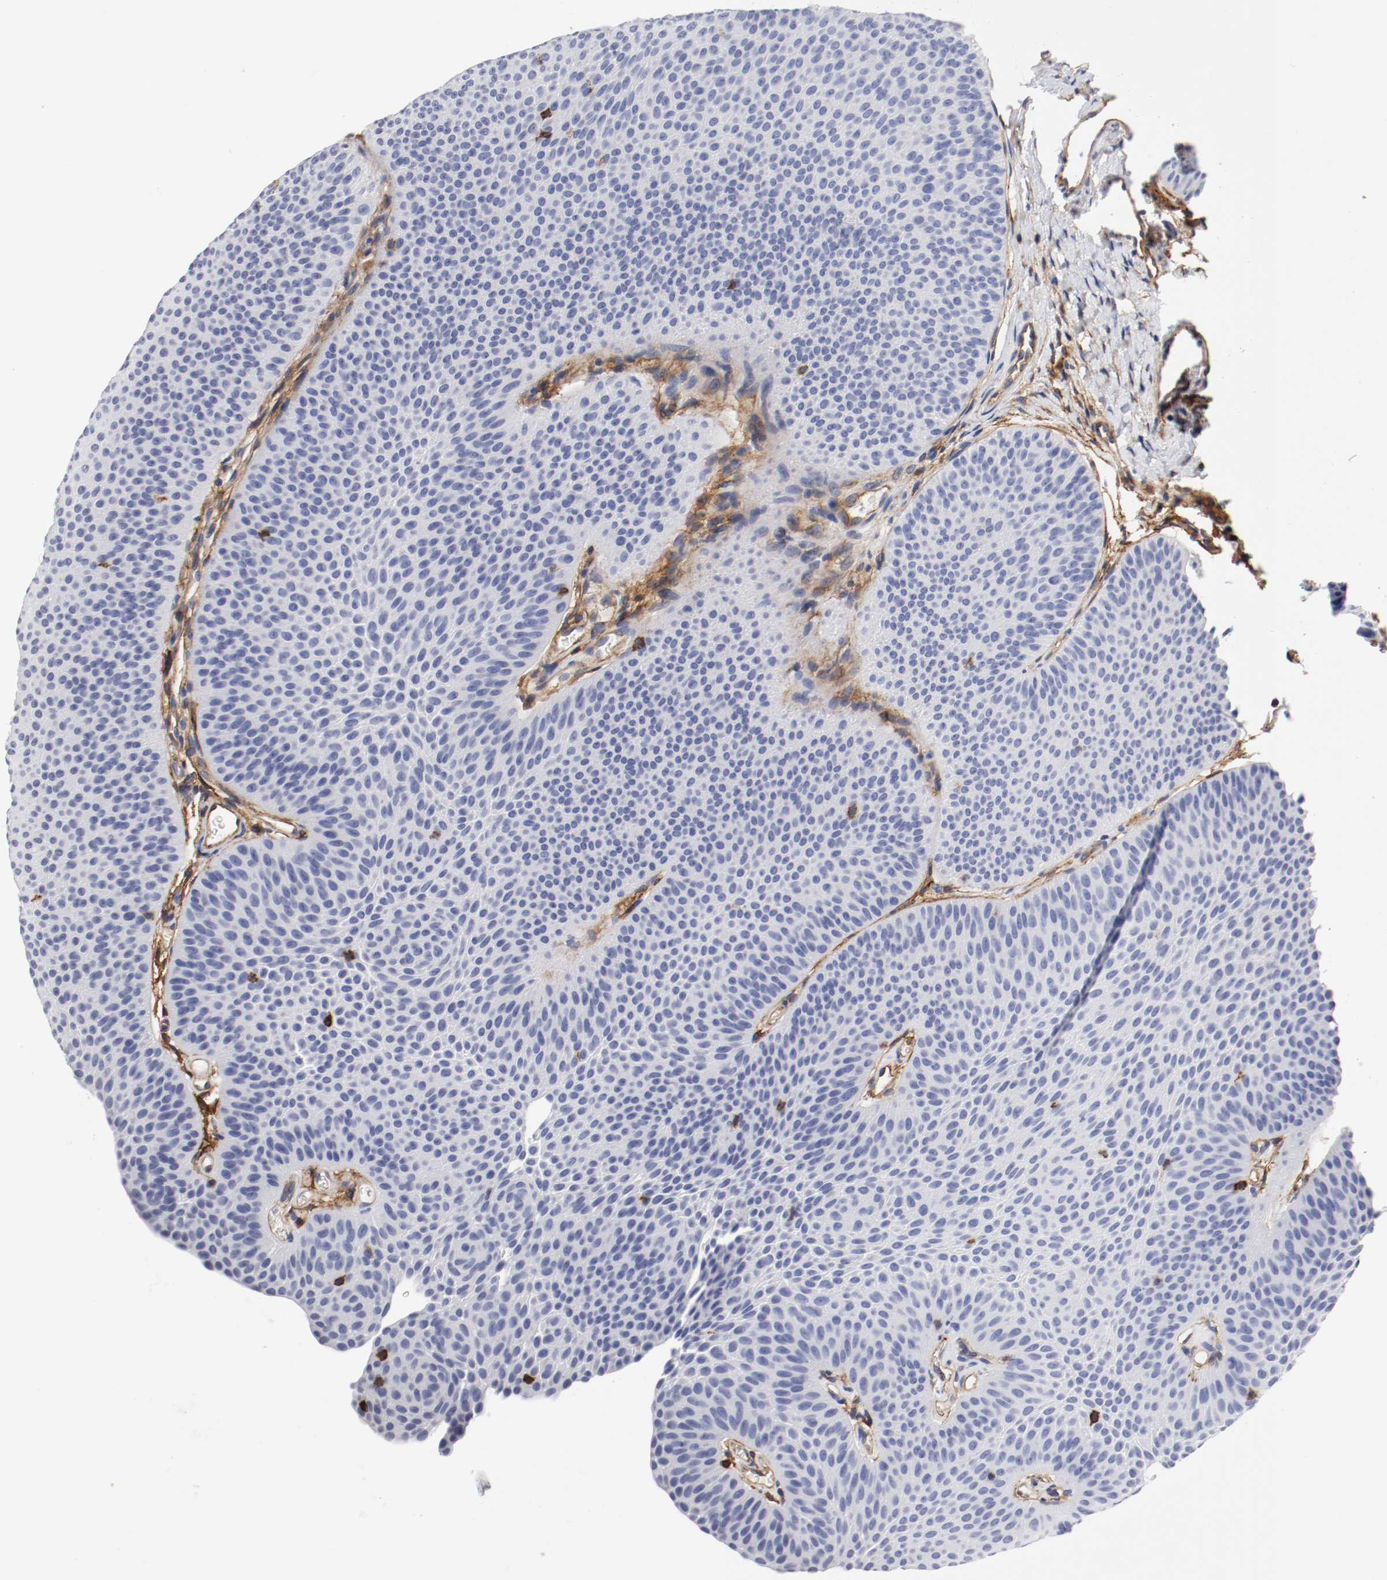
{"staining": {"intensity": "negative", "quantity": "none", "location": "none"}, "tissue": "urothelial cancer", "cell_type": "Tumor cells", "image_type": "cancer", "snomed": [{"axis": "morphology", "description": "Urothelial carcinoma, Low grade"}, {"axis": "topography", "description": "Urinary bladder"}], "caption": "Immunohistochemical staining of urothelial cancer shows no significant expression in tumor cells.", "gene": "IFITM1", "patient": {"sex": "female", "age": 60}}